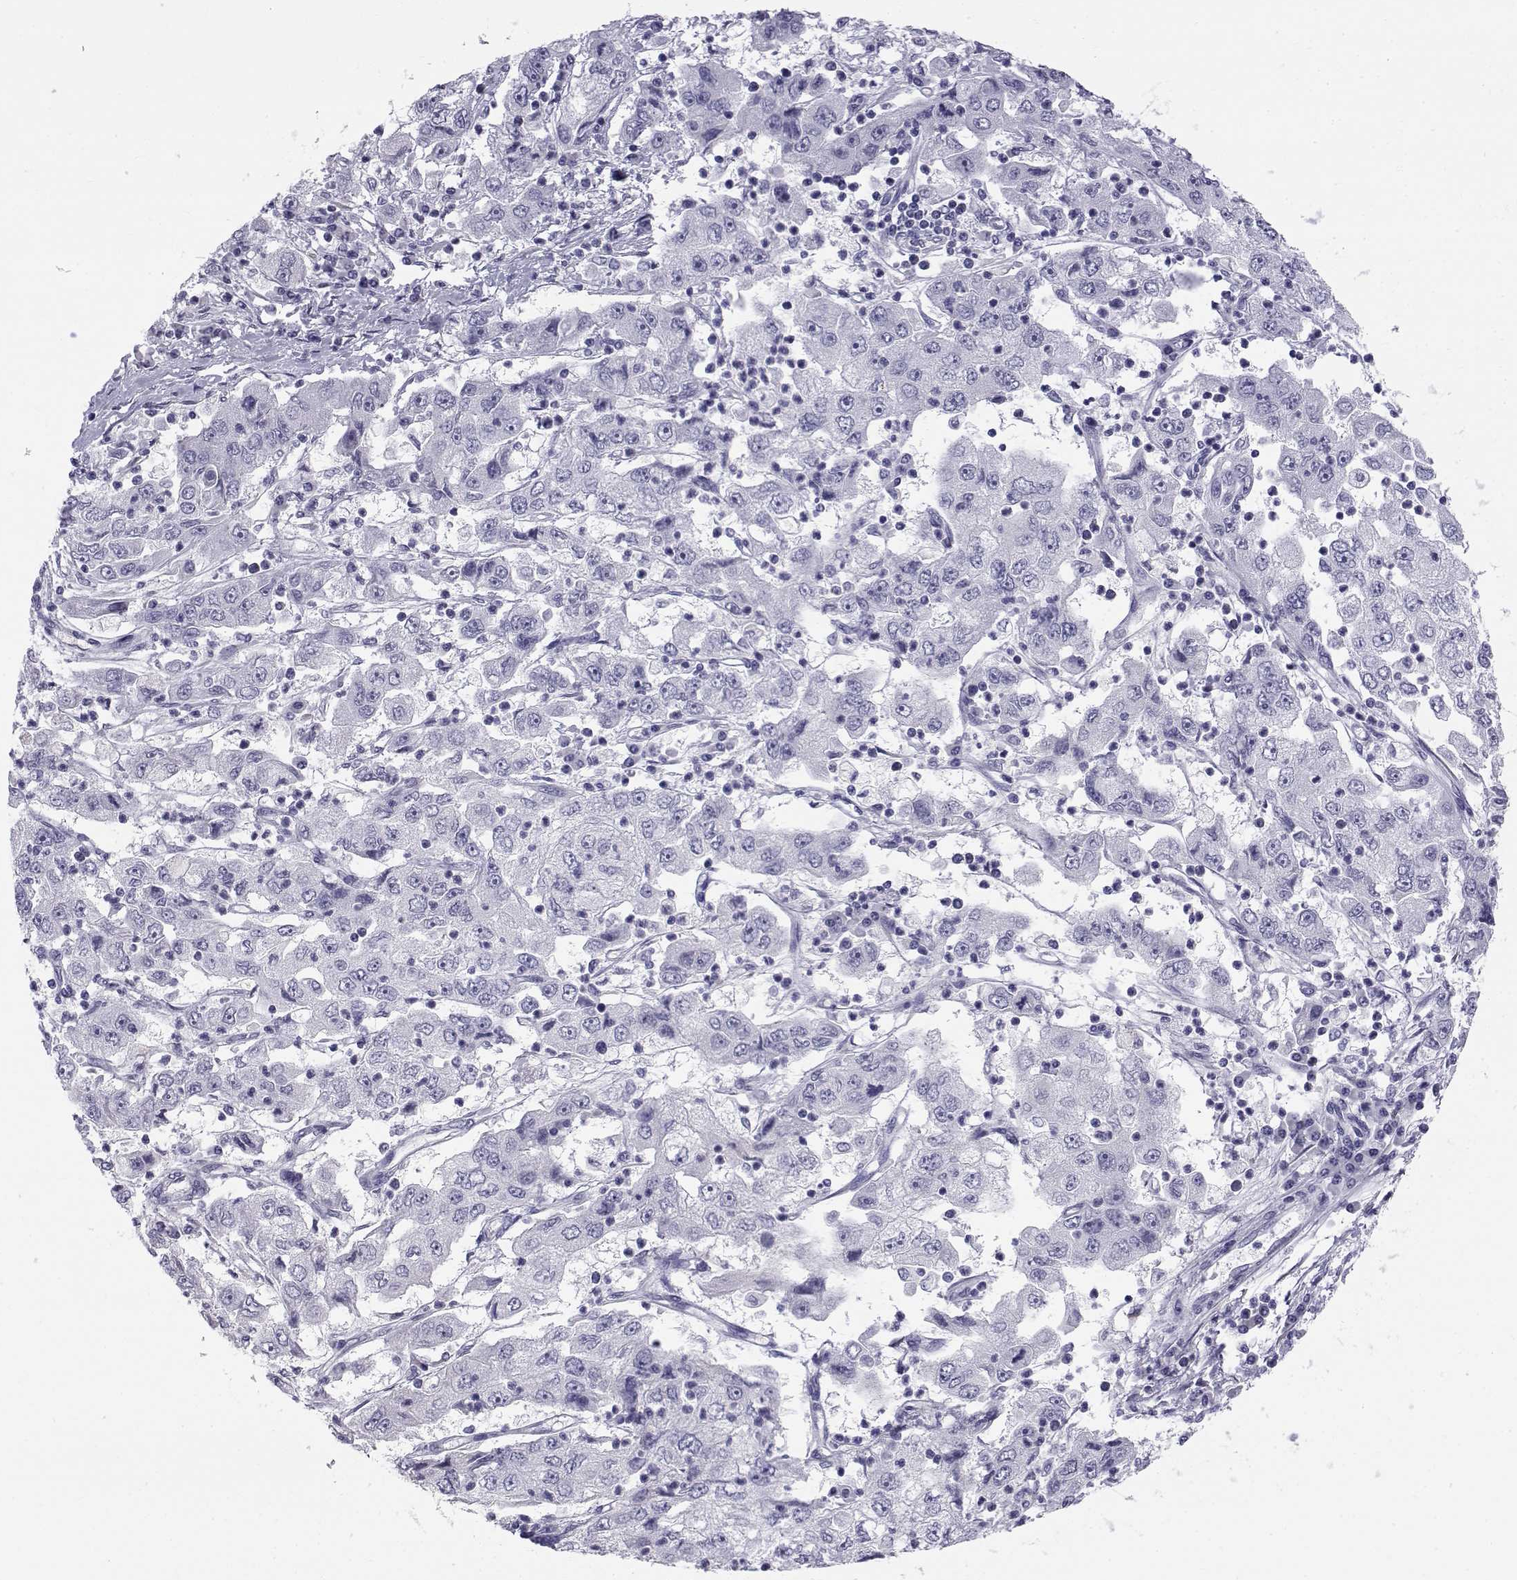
{"staining": {"intensity": "negative", "quantity": "none", "location": "none"}, "tissue": "cervical cancer", "cell_type": "Tumor cells", "image_type": "cancer", "snomed": [{"axis": "morphology", "description": "Squamous cell carcinoma, NOS"}, {"axis": "topography", "description": "Cervix"}], "caption": "DAB immunohistochemical staining of cervical squamous cell carcinoma shows no significant staining in tumor cells. The staining is performed using DAB brown chromogen with nuclei counter-stained in using hematoxylin.", "gene": "RNASE12", "patient": {"sex": "female", "age": 36}}